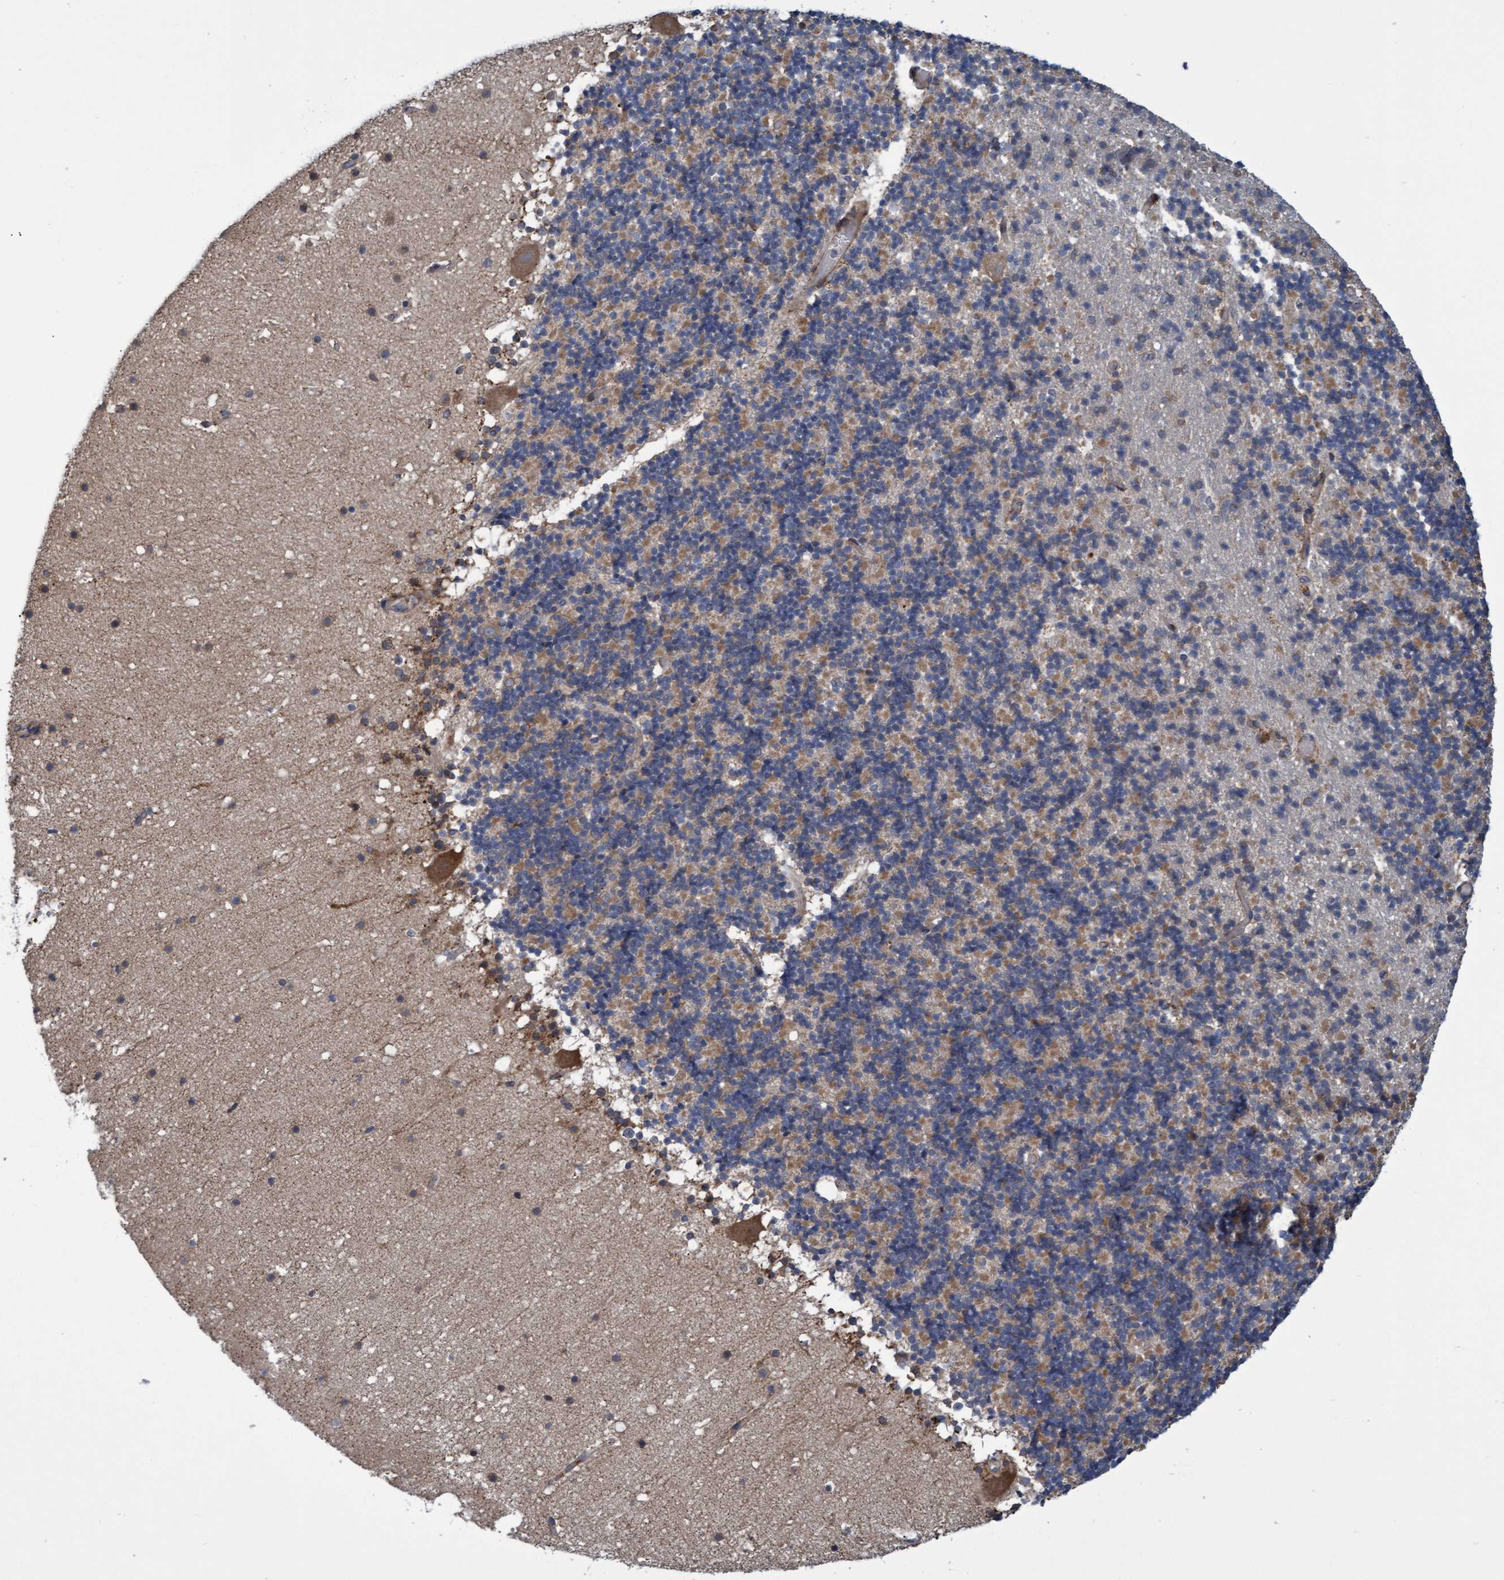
{"staining": {"intensity": "weak", "quantity": ">75%", "location": "cytoplasmic/membranous"}, "tissue": "cerebellum", "cell_type": "Cells in granular layer", "image_type": "normal", "snomed": [{"axis": "morphology", "description": "Normal tissue, NOS"}, {"axis": "topography", "description": "Cerebellum"}], "caption": "Immunohistochemical staining of normal human cerebellum shows low levels of weak cytoplasmic/membranous staining in about >75% of cells in granular layer.", "gene": "NAA15", "patient": {"sex": "male", "age": 57}}